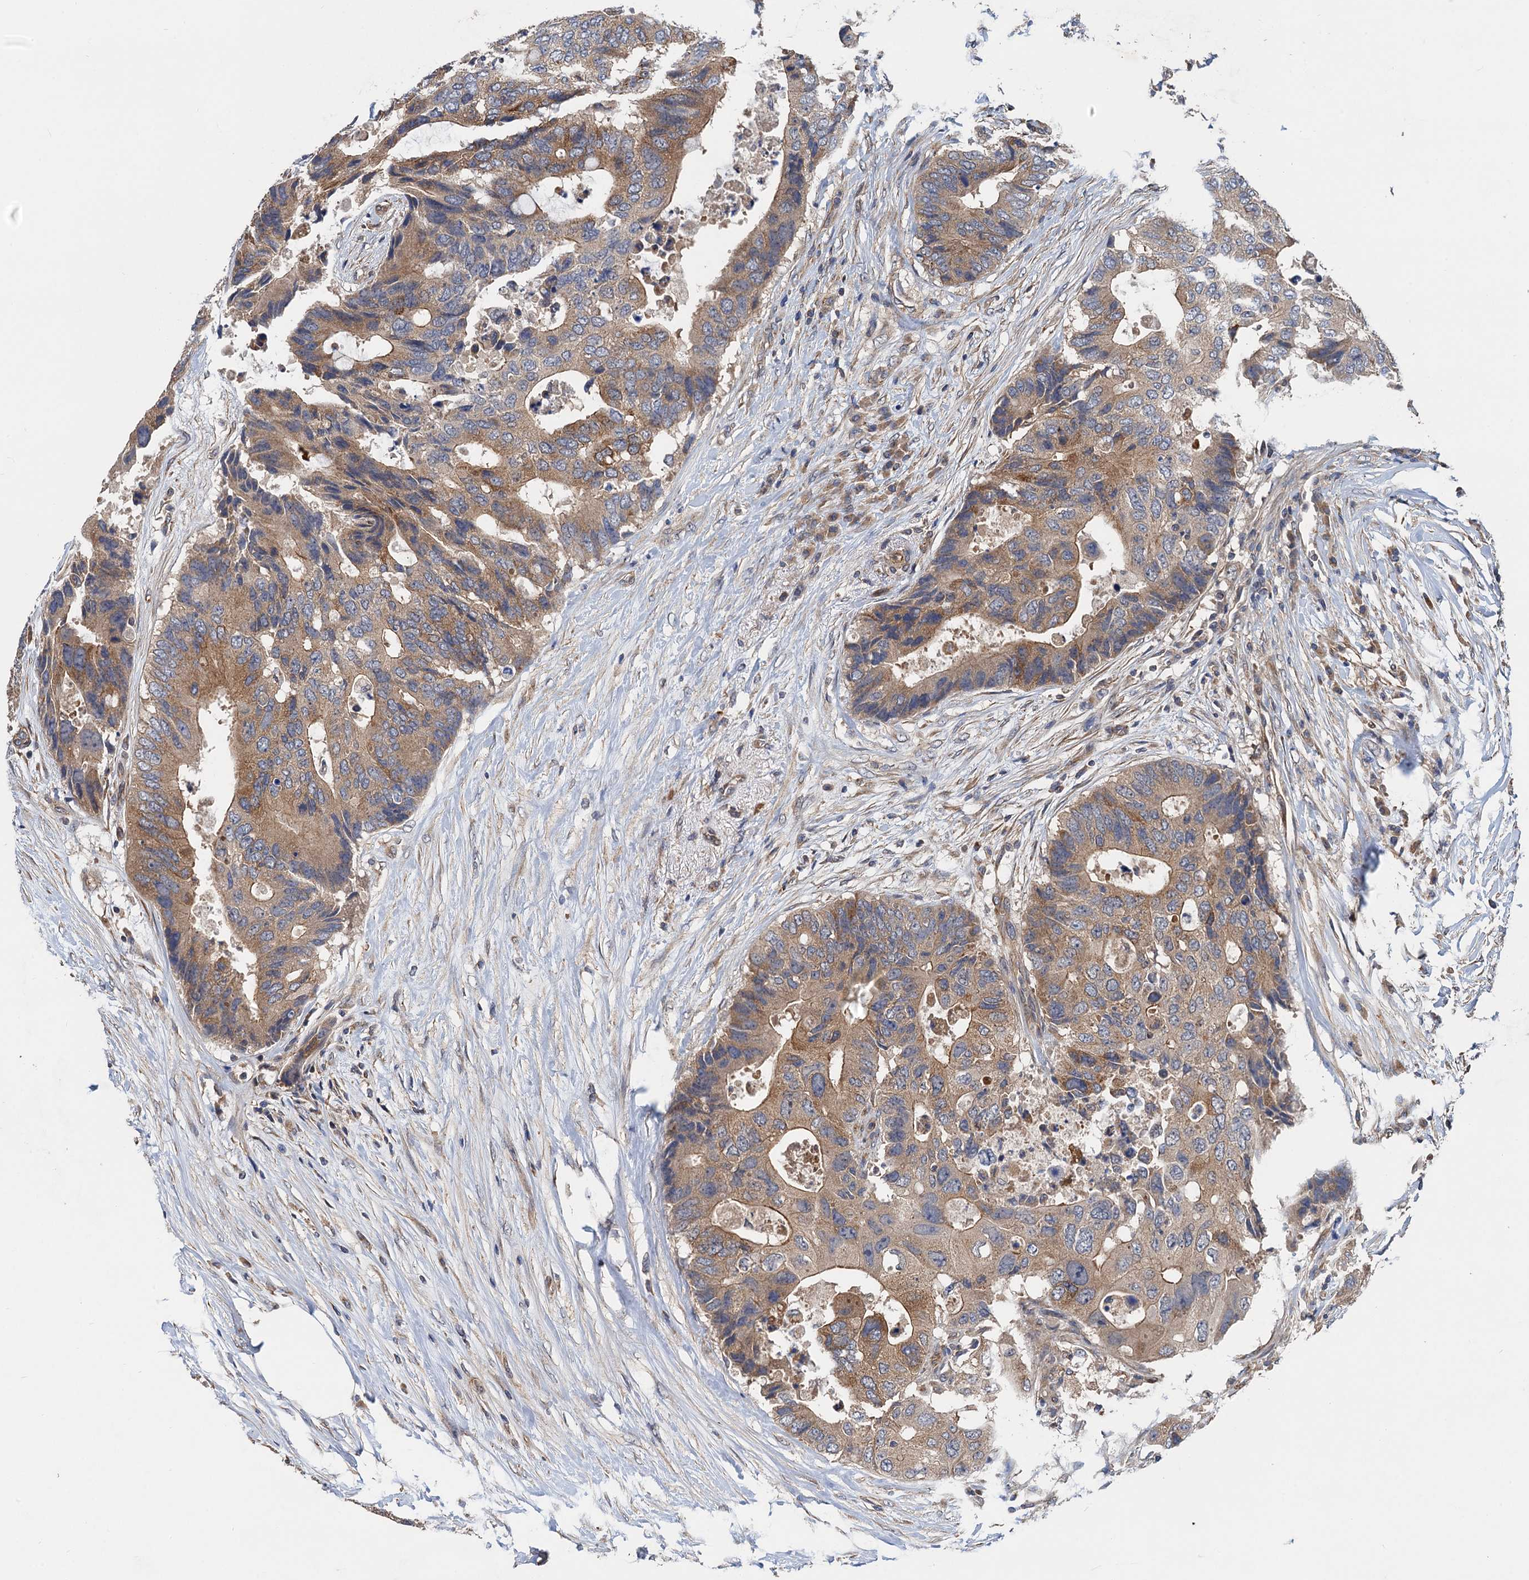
{"staining": {"intensity": "moderate", "quantity": ">75%", "location": "cytoplasmic/membranous"}, "tissue": "colorectal cancer", "cell_type": "Tumor cells", "image_type": "cancer", "snomed": [{"axis": "morphology", "description": "Adenocarcinoma, NOS"}, {"axis": "topography", "description": "Colon"}], "caption": "Tumor cells exhibit medium levels of moderate cytoplasmic/membranous expression in approximately >75% of cells in human adenocarcinoma (colorectal). The staining is performed using DAB brown chromogen to label protein expression. The nuclei are counter-stained blue using hematoxylin.", "gene": "PJA2", "patient": {"sex": "male", "age": 71}}